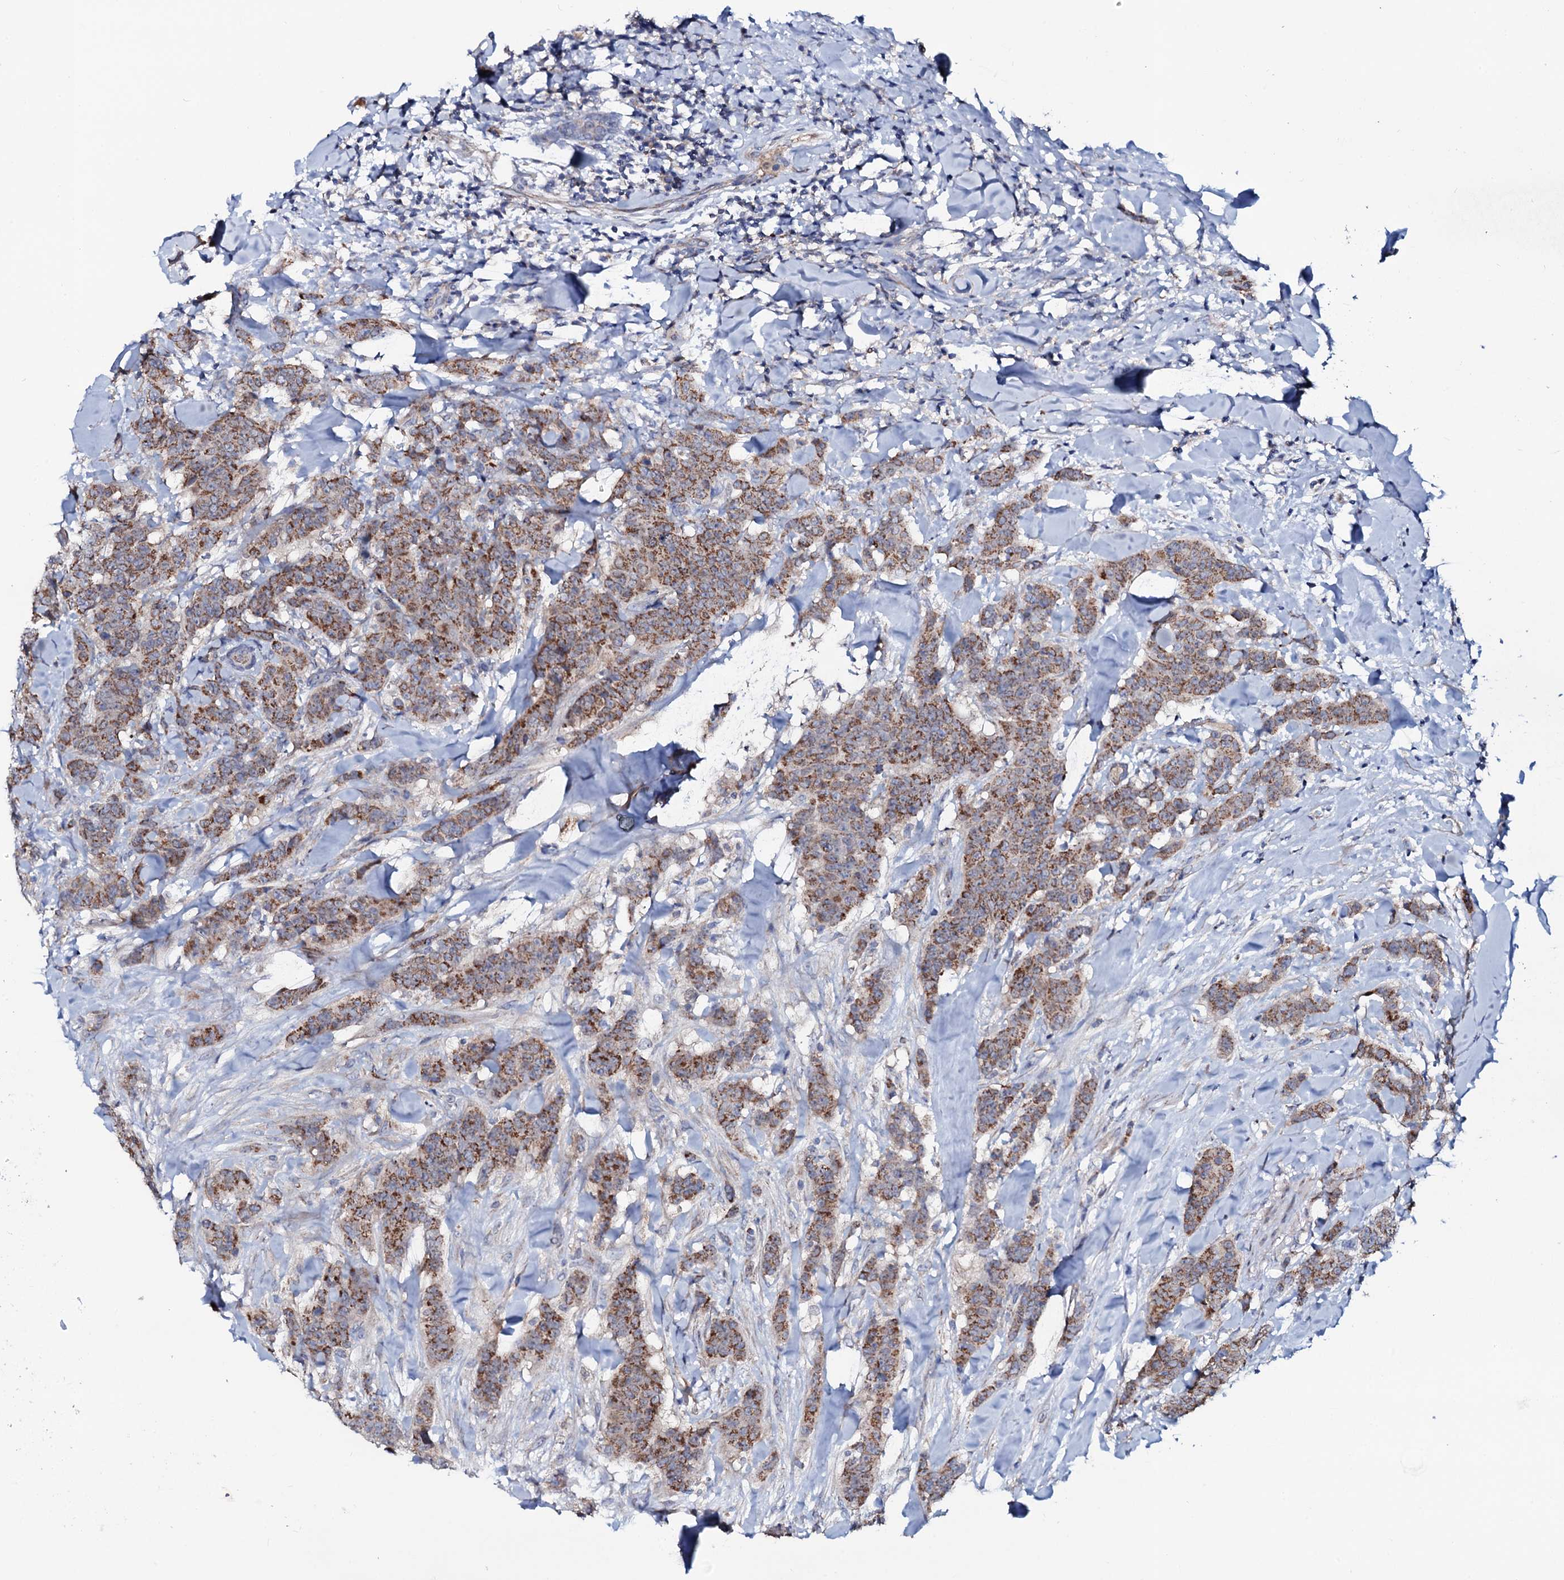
{"staining": {"intensity": "moderate", "quantity": ">75%", "location": "cytoplasmic/membranous"}, "tissue": "breast cancer", "cell_type": "Tumor cells", "image_type": "cancer", "snomed": [{"axis": "morphology", "description": "Duct carcinoma"}, {"axis": "topography", "description": "Breast"}], "caption": "A medium amount of moderate cytoplasmic/membranous staining is present in approximately >75% of tumor cells in intraductal carcinoma (breast) tissue. (Stains: DAB (3,3'-diaminobenzidine) in brown, nuclei in blue, Microscopy: brightfield microscopy at high magnification).", "gene": "PPP1R3D", "patient": {"sex": "female", "age": 40}}